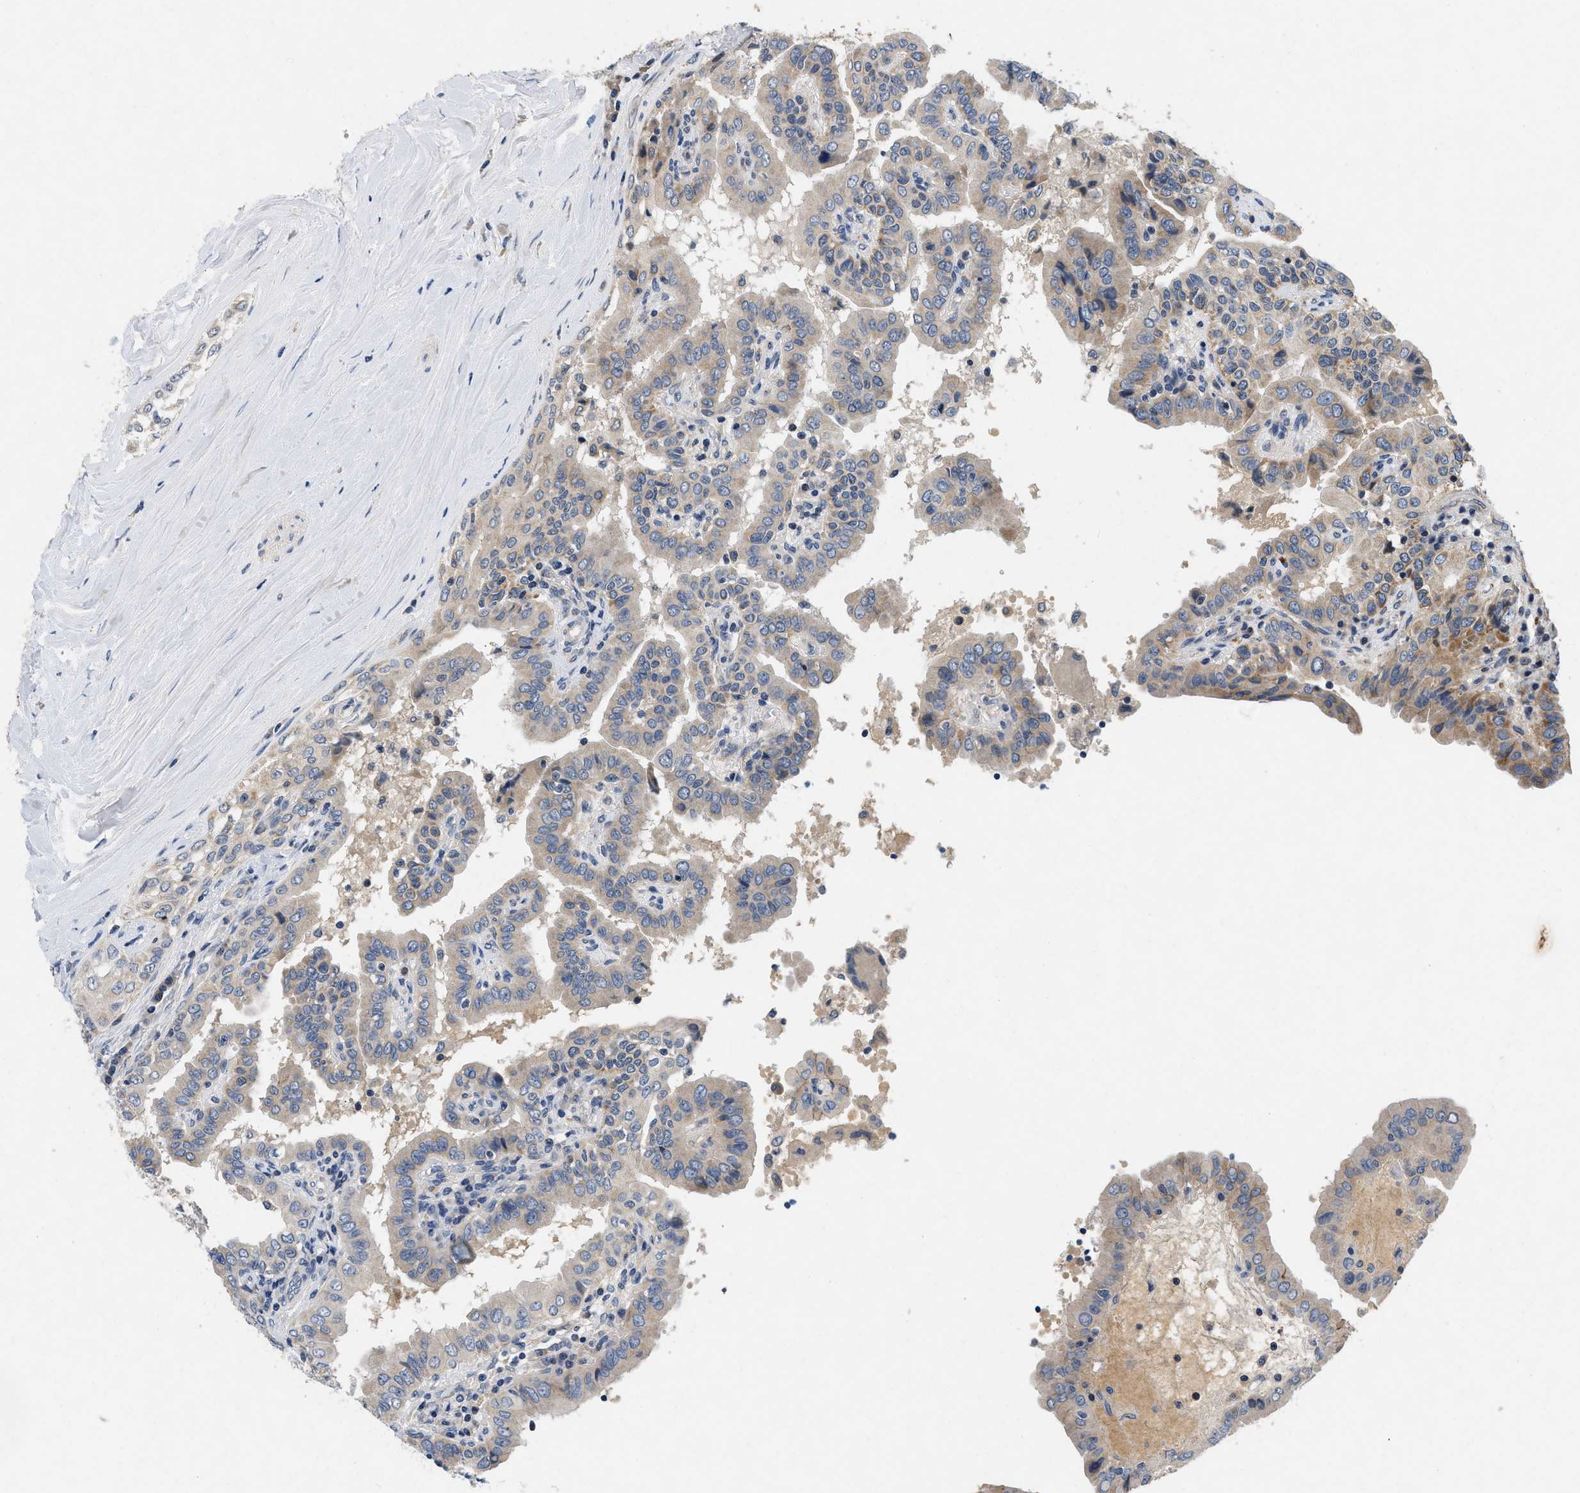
{"staining": {"intensity": "weak", "quantity": "25%-75%", "location": "cytoplasmic/membranous"}, "tissue": "thyroid cancer", "cell_type": "Tumor cells", "image_type": "cancer", "snomed": [{"axis": "morphology", "description": "Papillary adenocarcinoma, NOS"}, {"axis": "topography", "description": "Thyroid gland"}], "caption": "Protein staining demonstrates weak cytoplasmic/membranous positivity in approximately 25%-75% of tumor cells in papillary adenocarcinoma (thyroid). (DAB (3,3'-diaminobenzidine) IHC, brown staining for protein, blue staining for nuclei).", "gene": "PDP1", "patient": {"sex": "male", "age": 33}}